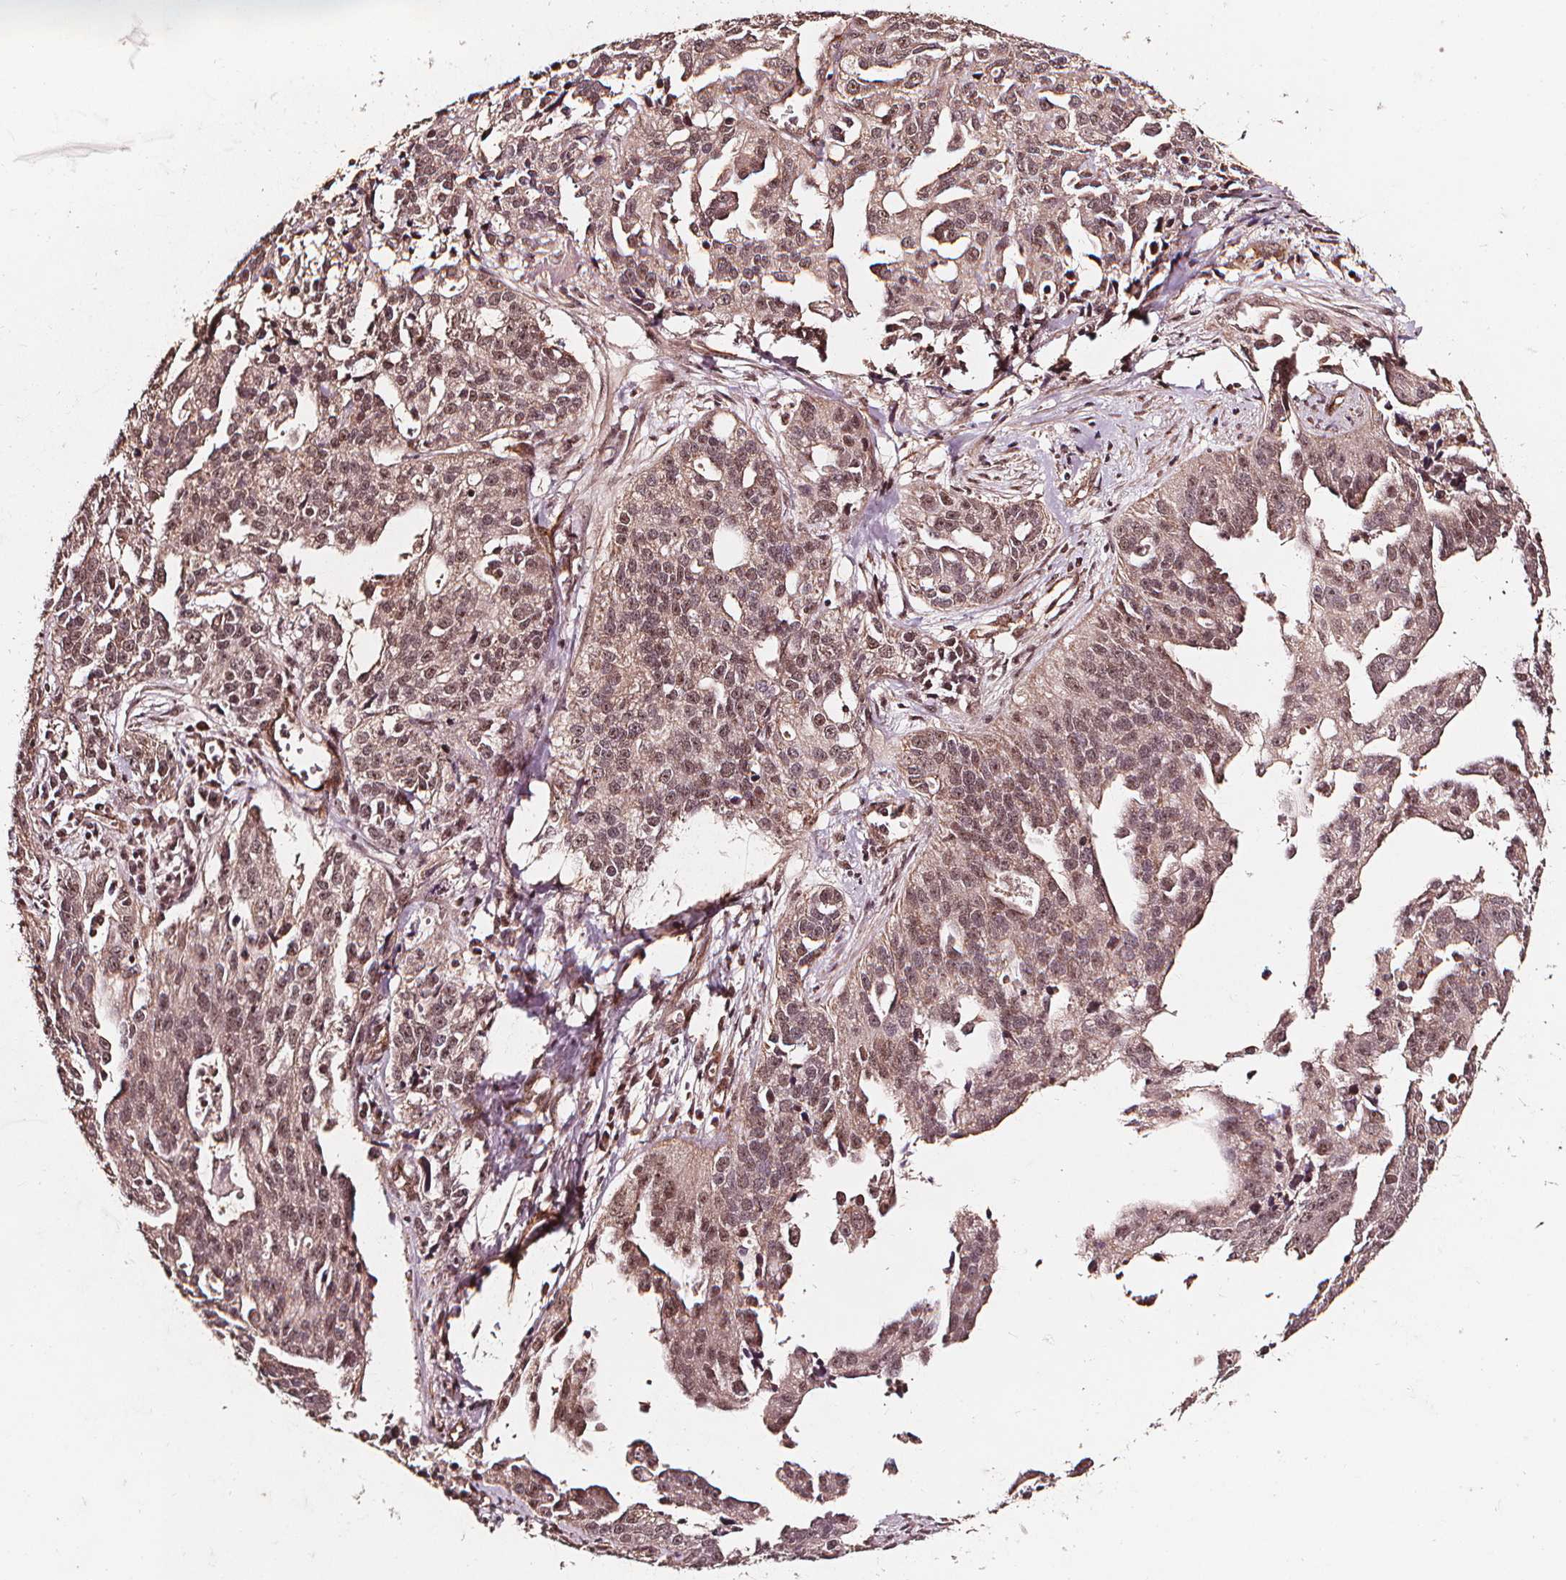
{"staining": {"intensity": "moderate", "quantity": ">75%", "location": "nuclear"}, "tissue": "ovarian cancer", "cell_type": "Tumor cells", "image_type": "cancer", "snomed": [{"axis": "morphology", "description": "Cystadenocarcinoma, serous, NOS"}, {"axis": "topography", "description": "Ovary"}], "caption": "Tumor cells reveal medium levels of moderate nuclear expression in approximately >75% of cells in ovarian cancer (serous cystadenocarcinoma).", "gene": "EXOSC9", "patient": {"sex": "female", "age": 75}}